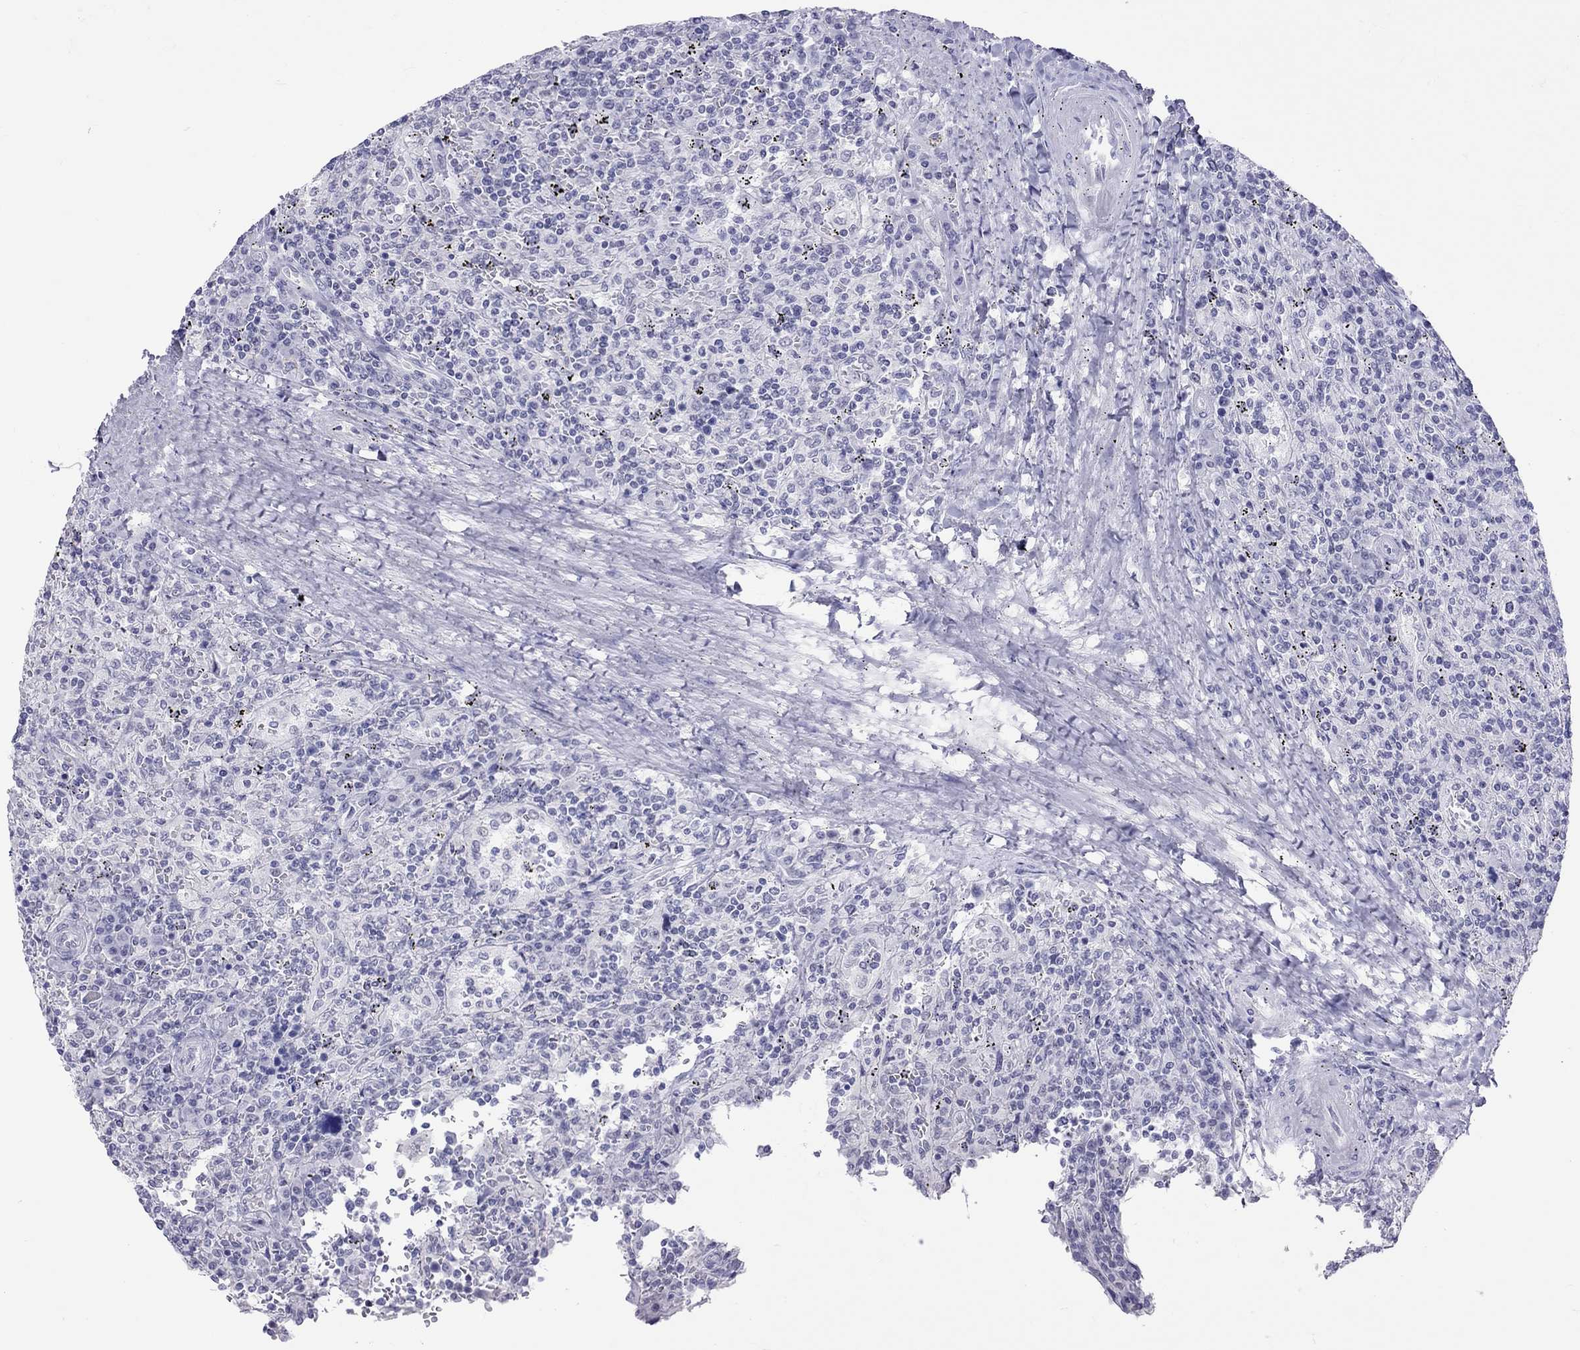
{"staining": {"intensity": "negative", "quantity": "none", "location": "none"}, "tissue": "lymphoma", "cell_type": "Tumor cells", "image_type": "cancer", "snomed": [{"axis": "morphology", "description": "Malignant lymphoma, non-Hodgkin's type, Low grade"}, {"axis": "topography", "description": "Spleen"}], "caption": "Photomicrograph shows no protein expression in tumor cells of lymphoma tissue. The staining was performed using DAB (3,3'-diaminobenzidine) to visualize the protein expression in brown, while the nuclei were stained in blue with hematoxylin (Magnification: 20x).", "gene": "JHY", "patient": {"sex": "male", "age": 62}}